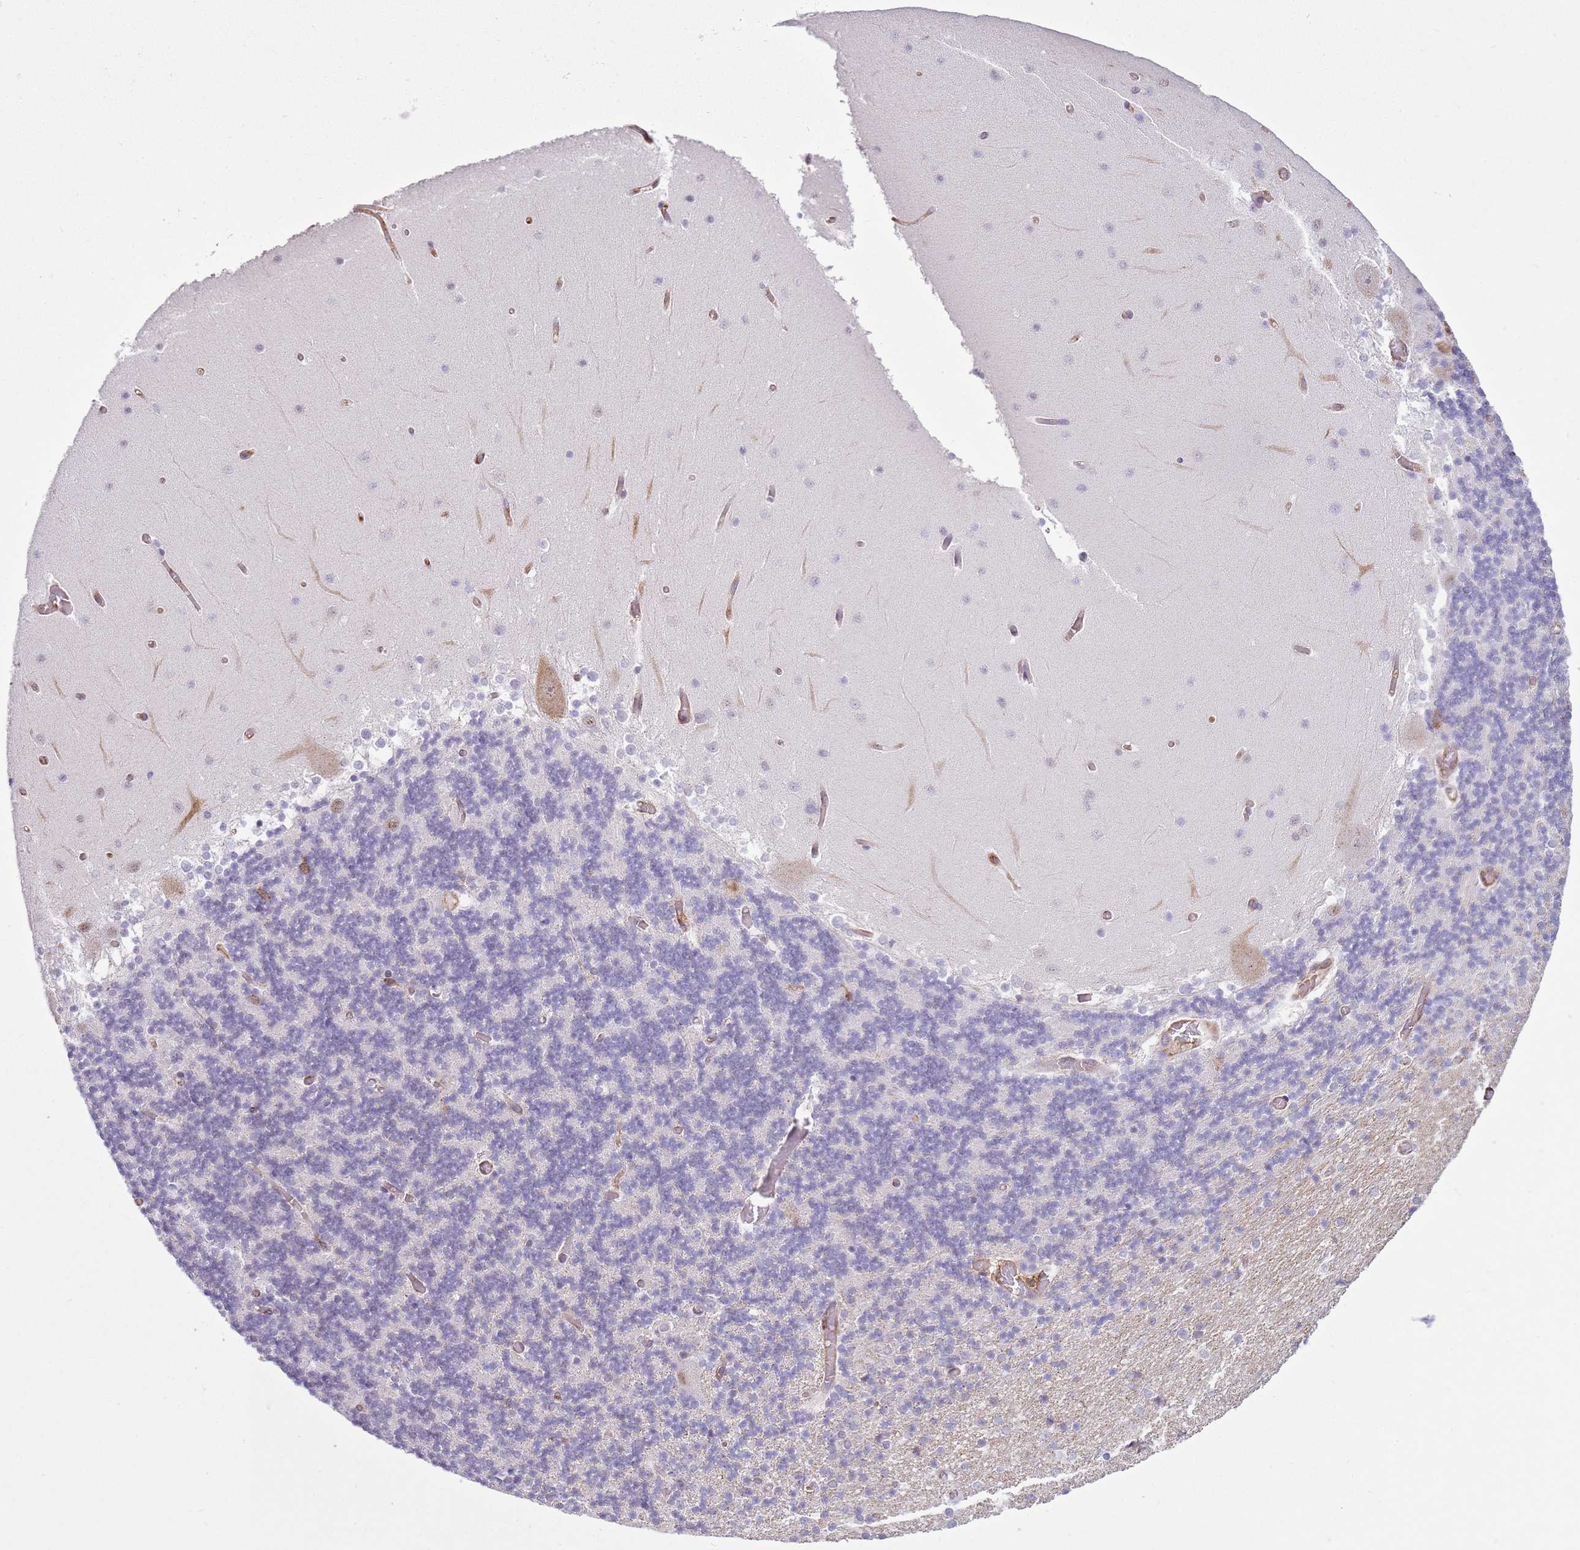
{"staining": {"intensity": "negative", "quantity": "none", "location": "none"}, "tissue": "cerebellum", "cell_type": "Cells in granular layer", "image_type": "normal", "snomed": [{"axis": "morphology", "description": "Normal tissue, NOS"}, {"axis": "topography", "description": "Cerebellum"}], "caption": "This image is of unremarkable cerebellum stained with immunohistochemistry to label a protein in brown with the nuclei are counter-stained blue. There is no positivity in cells in granular layer.", "gene": "GABRE", "patient": {"sex": "female", "age": 28}}